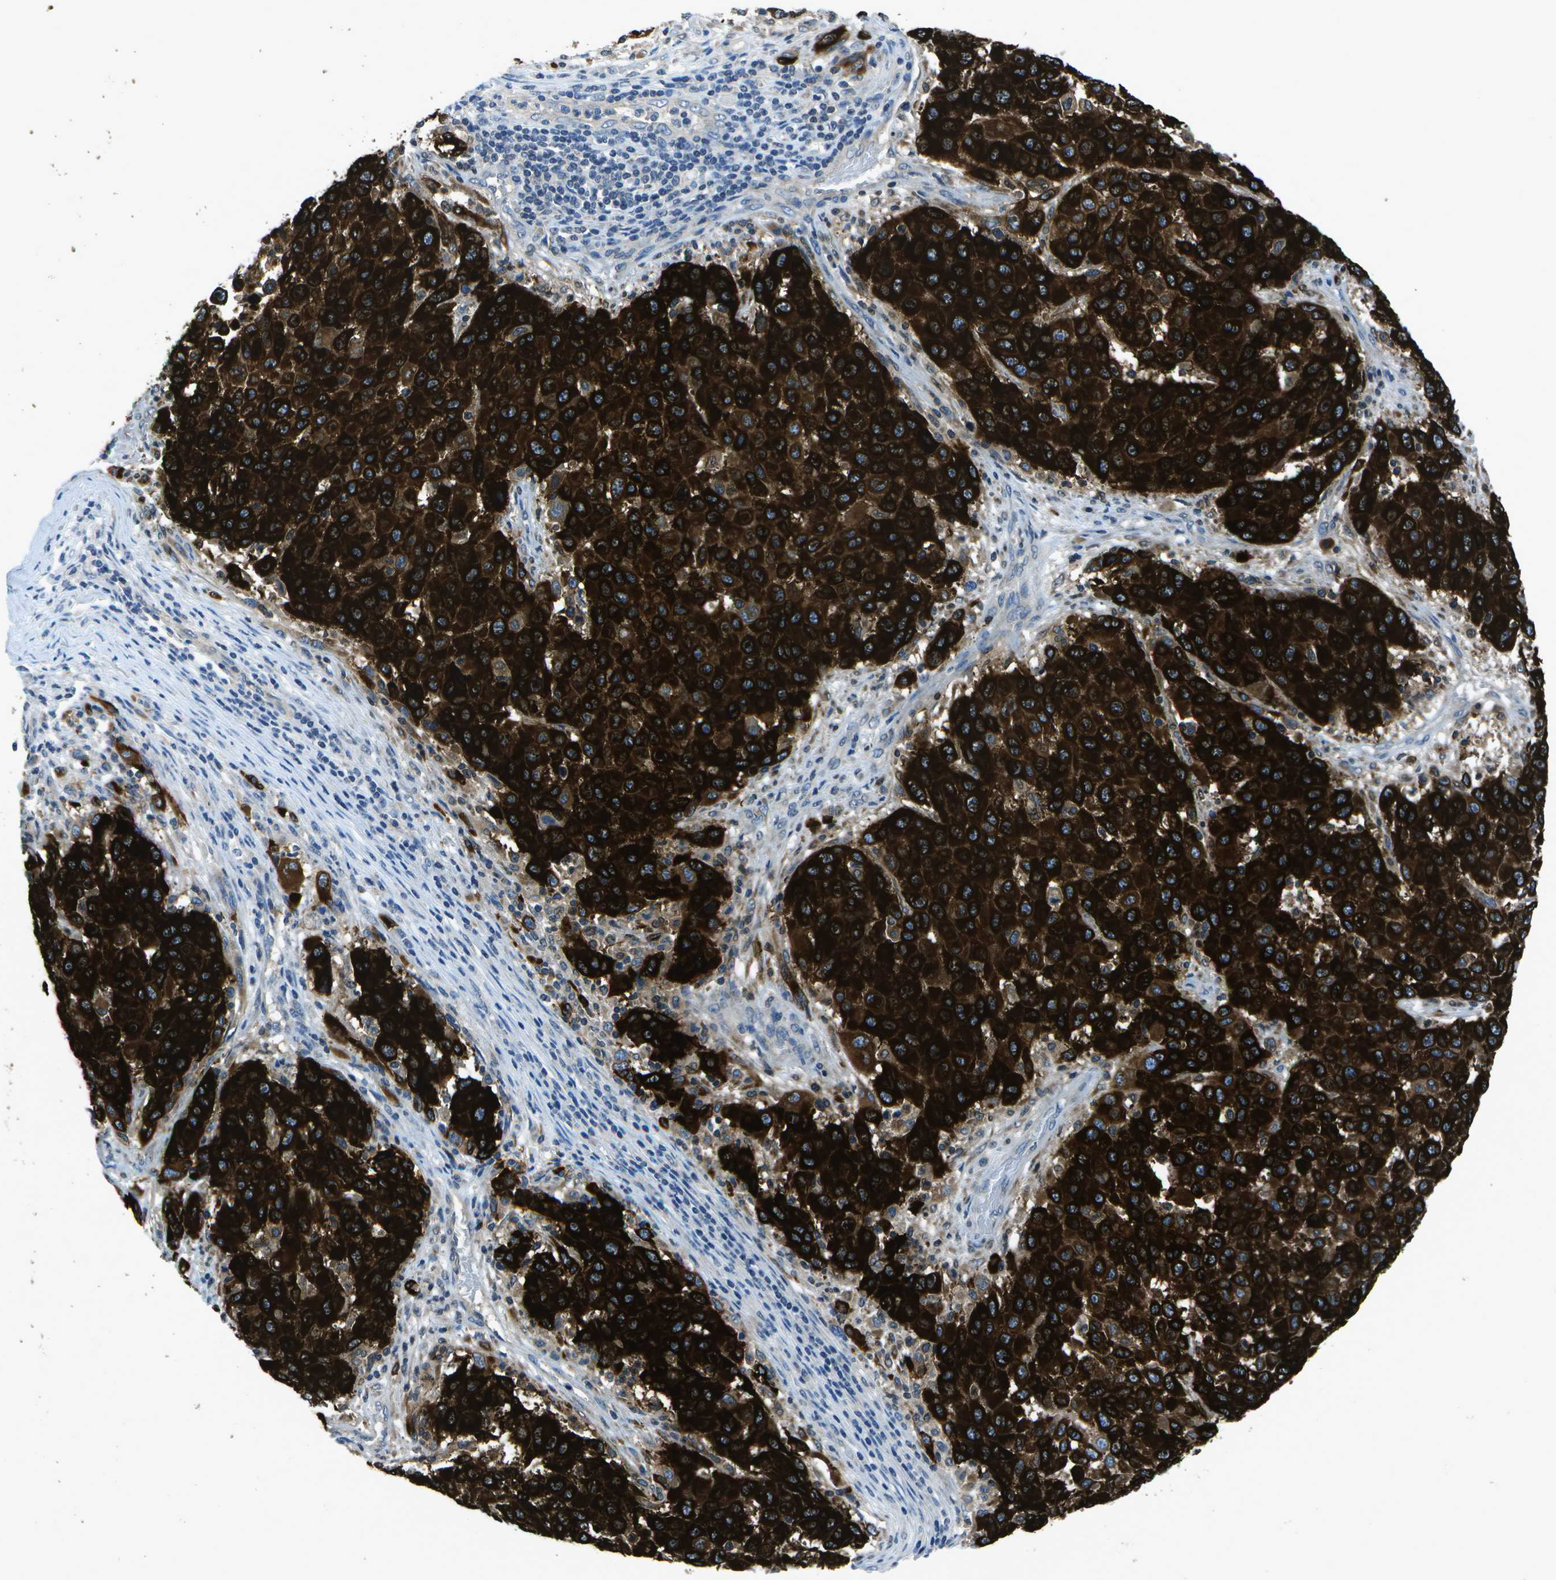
{"staining": {"intensity": "strong", "quantity": ">75%", "location": "cytoplasmic/membranous"}, "tissue": "melanoma", "cell_type": "Tumor cells", "image_type": "cancer", "snomed": [{"axis": "morphology", "description": "Malignant melanoma, Metastatic site"}, {"axis": "topography", "description": "Lymph node"}], "caption": "About >75% of tumor cells in human malignant melanoma (metastatic site) demonstrate strong cytoplasmic/membranous protein positivity as visualized by brown immunohistochemical staining.", "gene": "DCT", "patient": {"sex": "male", "age": 61}}